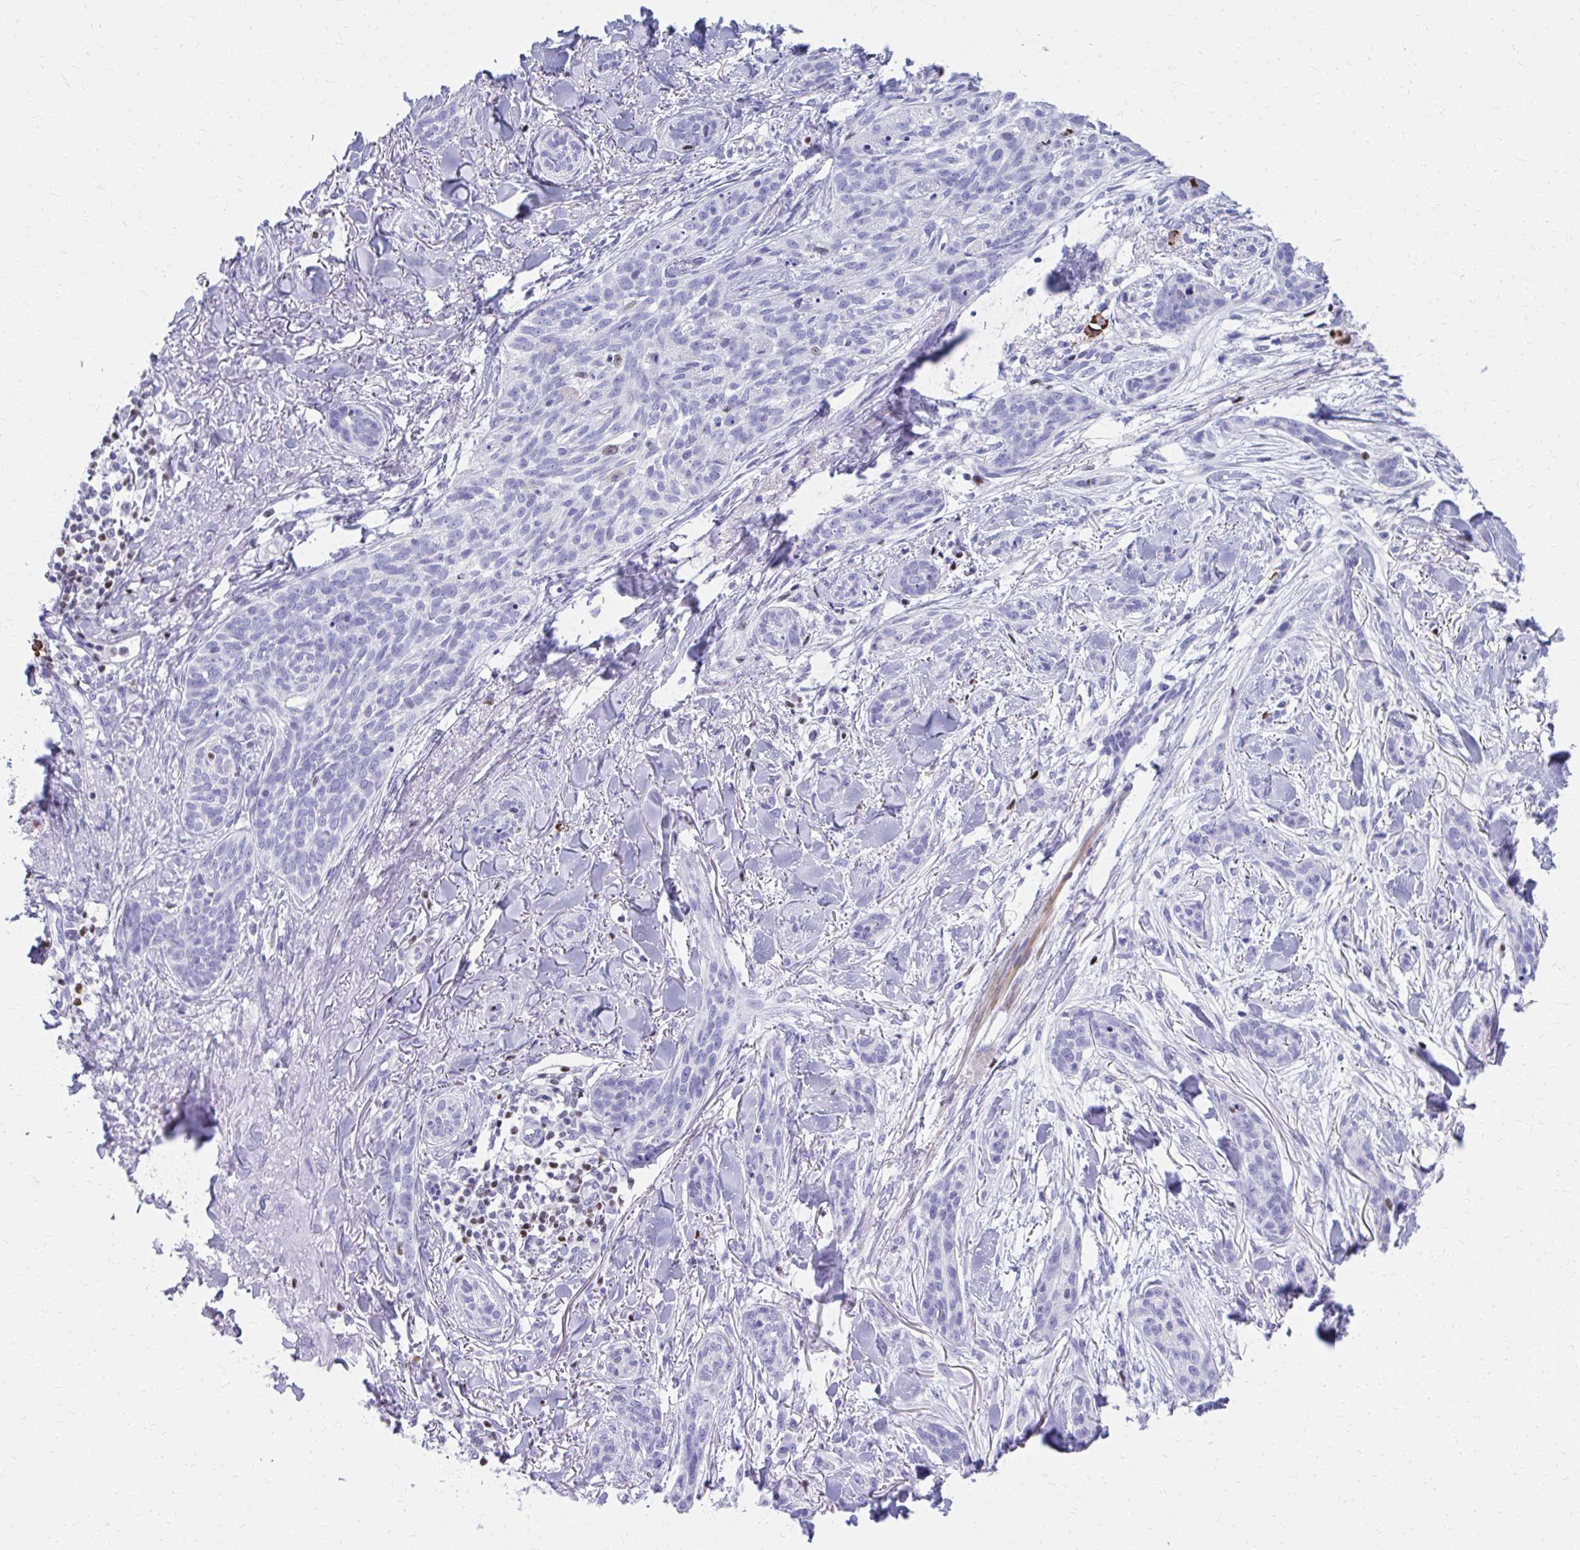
{"staining": {"intensity": "negative", "quantity": "none", "location": "none"}, "tissue": "skin cancer", "cell_type": "Tumor cells", "image_type": "cancer", "snomed": [{"axis": "morphology", "description": "Basal cell carcinoma"}, {"axis": "topography", "description": "Skin"}], "caption": "Micrograph shows no significant protein expression in tumor cells of basal cell carcinoma (skin). Nuclei are stained in blue.", "gene": "RUNX3", "patient": {"sex": "male", "age": 52}}